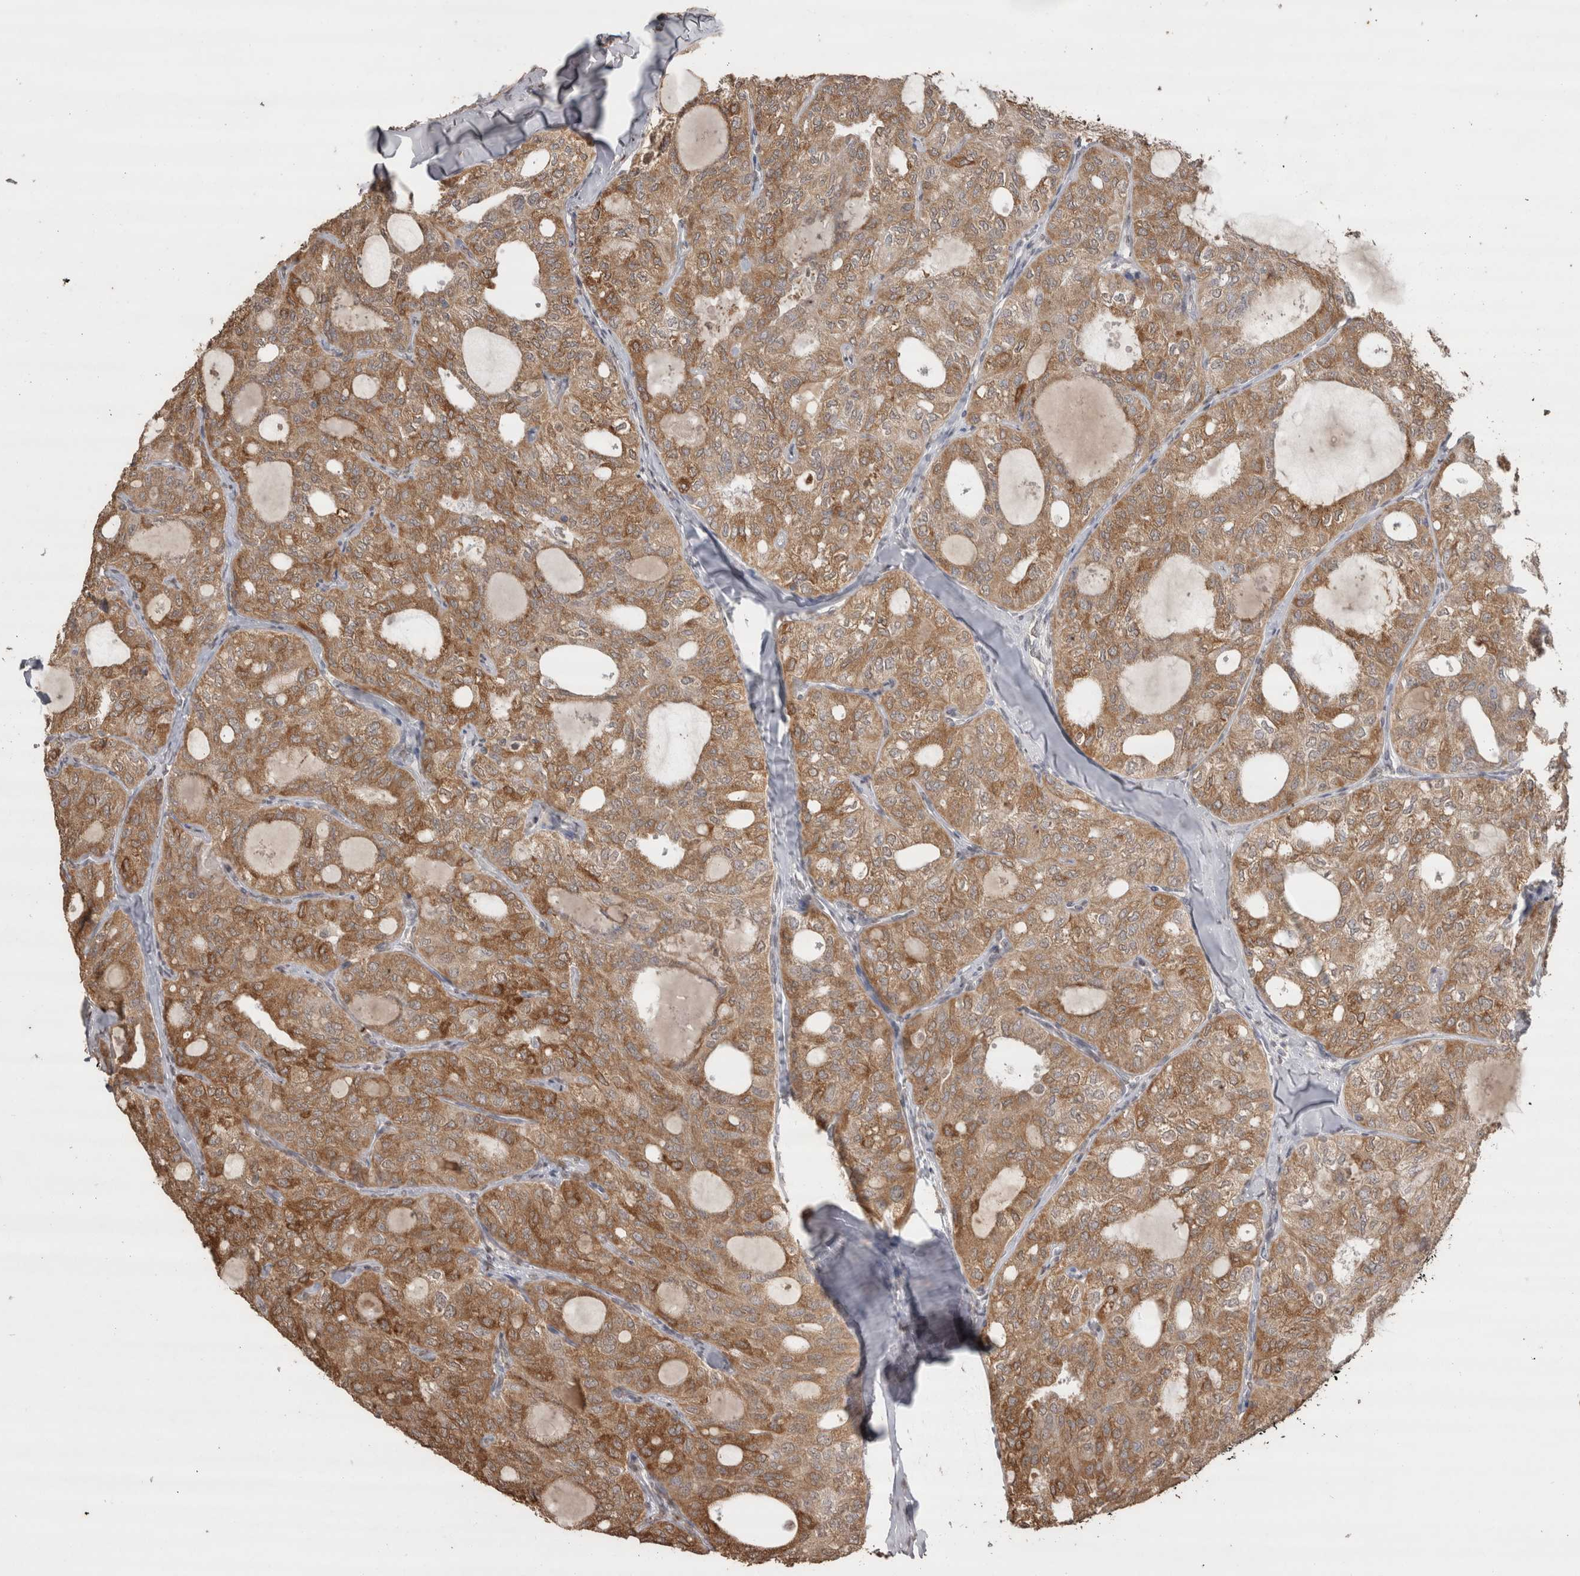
{"staining": {"intensity": "moderate", "quantity": ">75%", "location": "cytoplasmic/membranous"}, "tissue": "thyroid cancer", "cell_type": "Tumor cells", "image_type": "cancer", "snomed": [{"axis": "morphology", "description": "Follicular adenoma carcinoma, NOS"}, {"axis": "topography", "description": "Thyroid gland"}], "caption": "High-power microscopy captured an IHC histopathology image of thyroid cancer (follicular adenoma carcinoma), revealing moderate cytoplasmic/membranous expression in about >75% of tumor cells. Nuclei are stained in blue.", "gene": "CRELD2", "patient": {"sex": "male", "age": 75}}